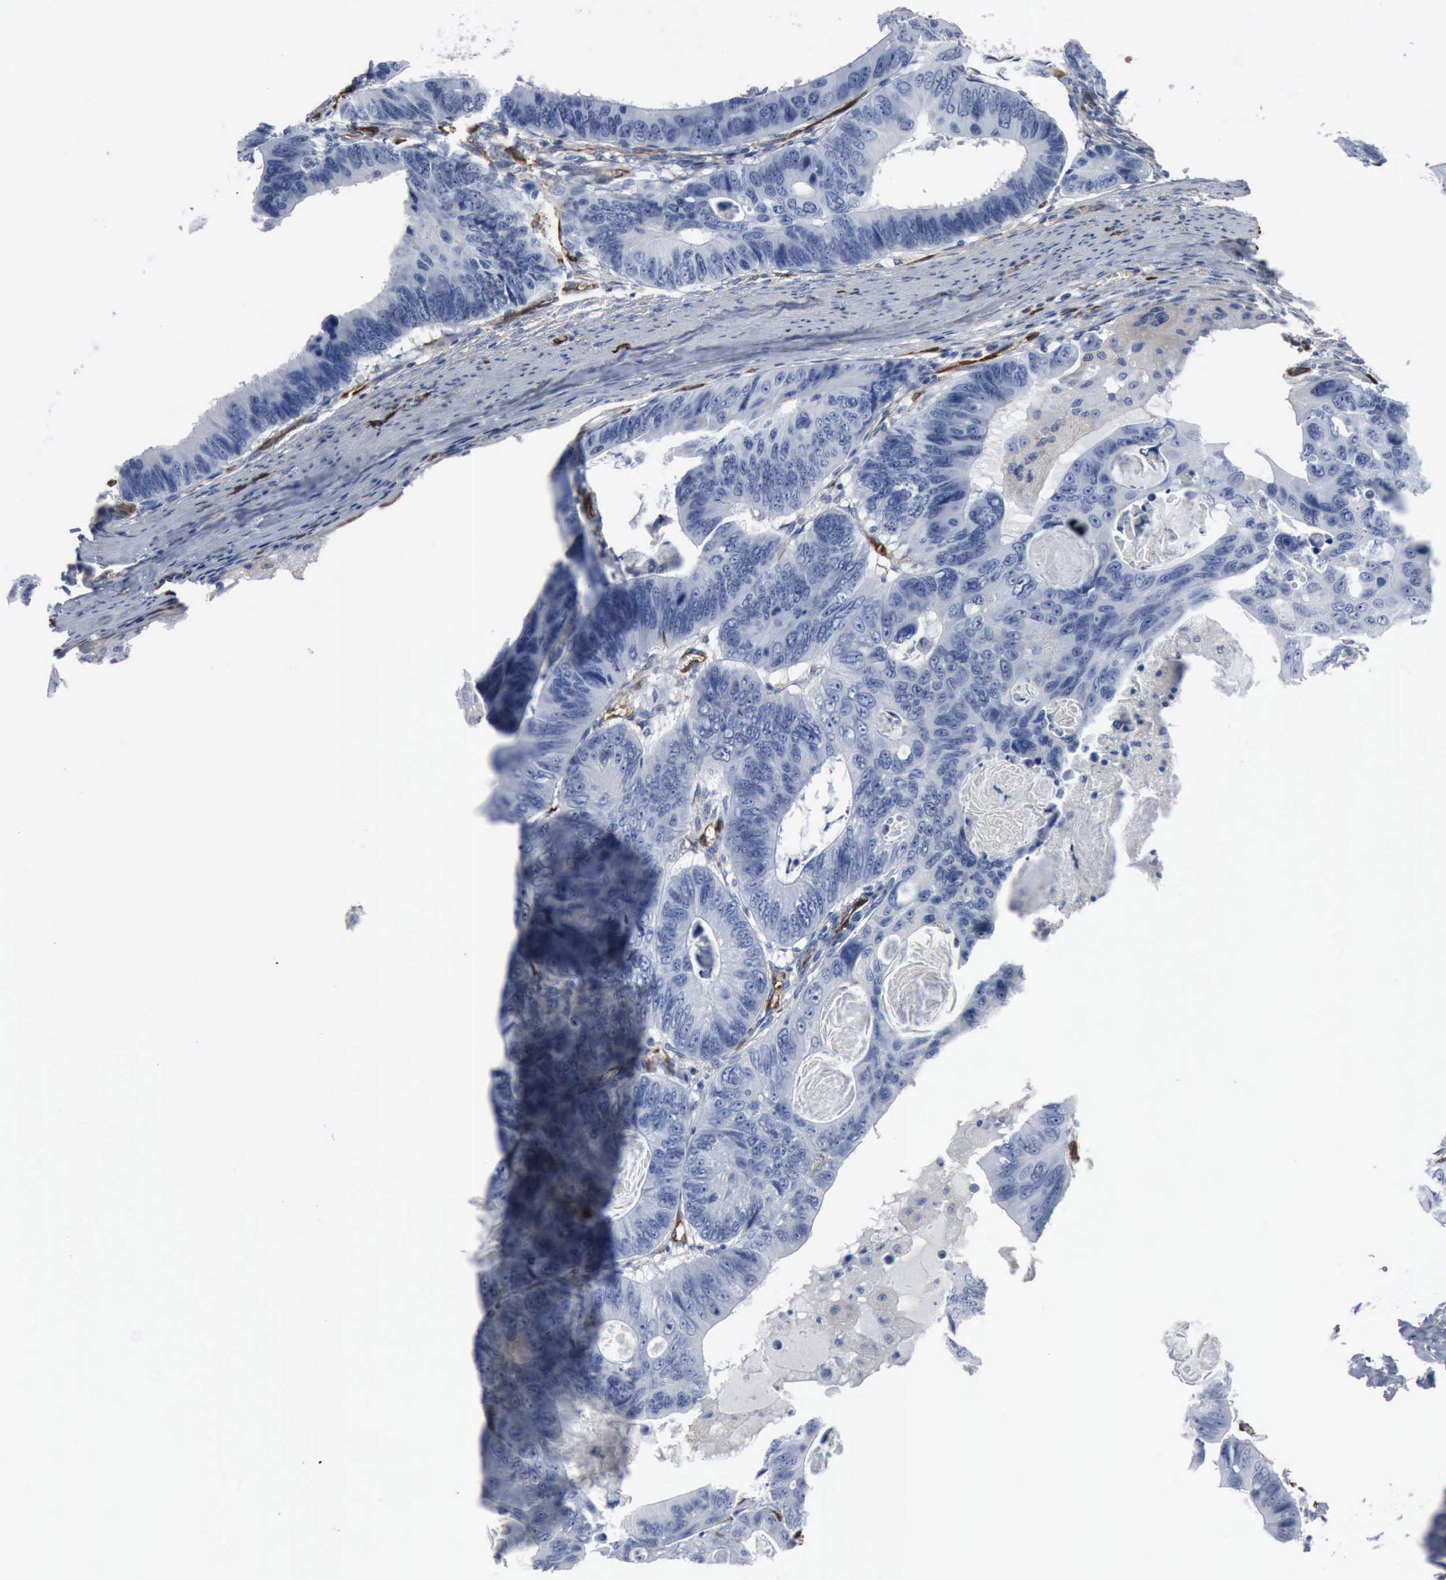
{"staining": {"intensity": "negative", "quantity": "none", "location": "none"}, "tissue": "colorectal cancer", "cell_type": "Tumor cells", "image_type": "cancer", "snomed": [{"axis": "morphology", "description": "Adenocarcinoma, NOS"}, {"axis": "topography", "description": "Colon"}], "caption": "This is a image of immunohistochemistry (IHC) staining of colorectal cancer (adenocarcinoma), which shows no staining in tumor cells.", "gene": "FSCN1", "patient": {"sex": "female", "age": 55}}